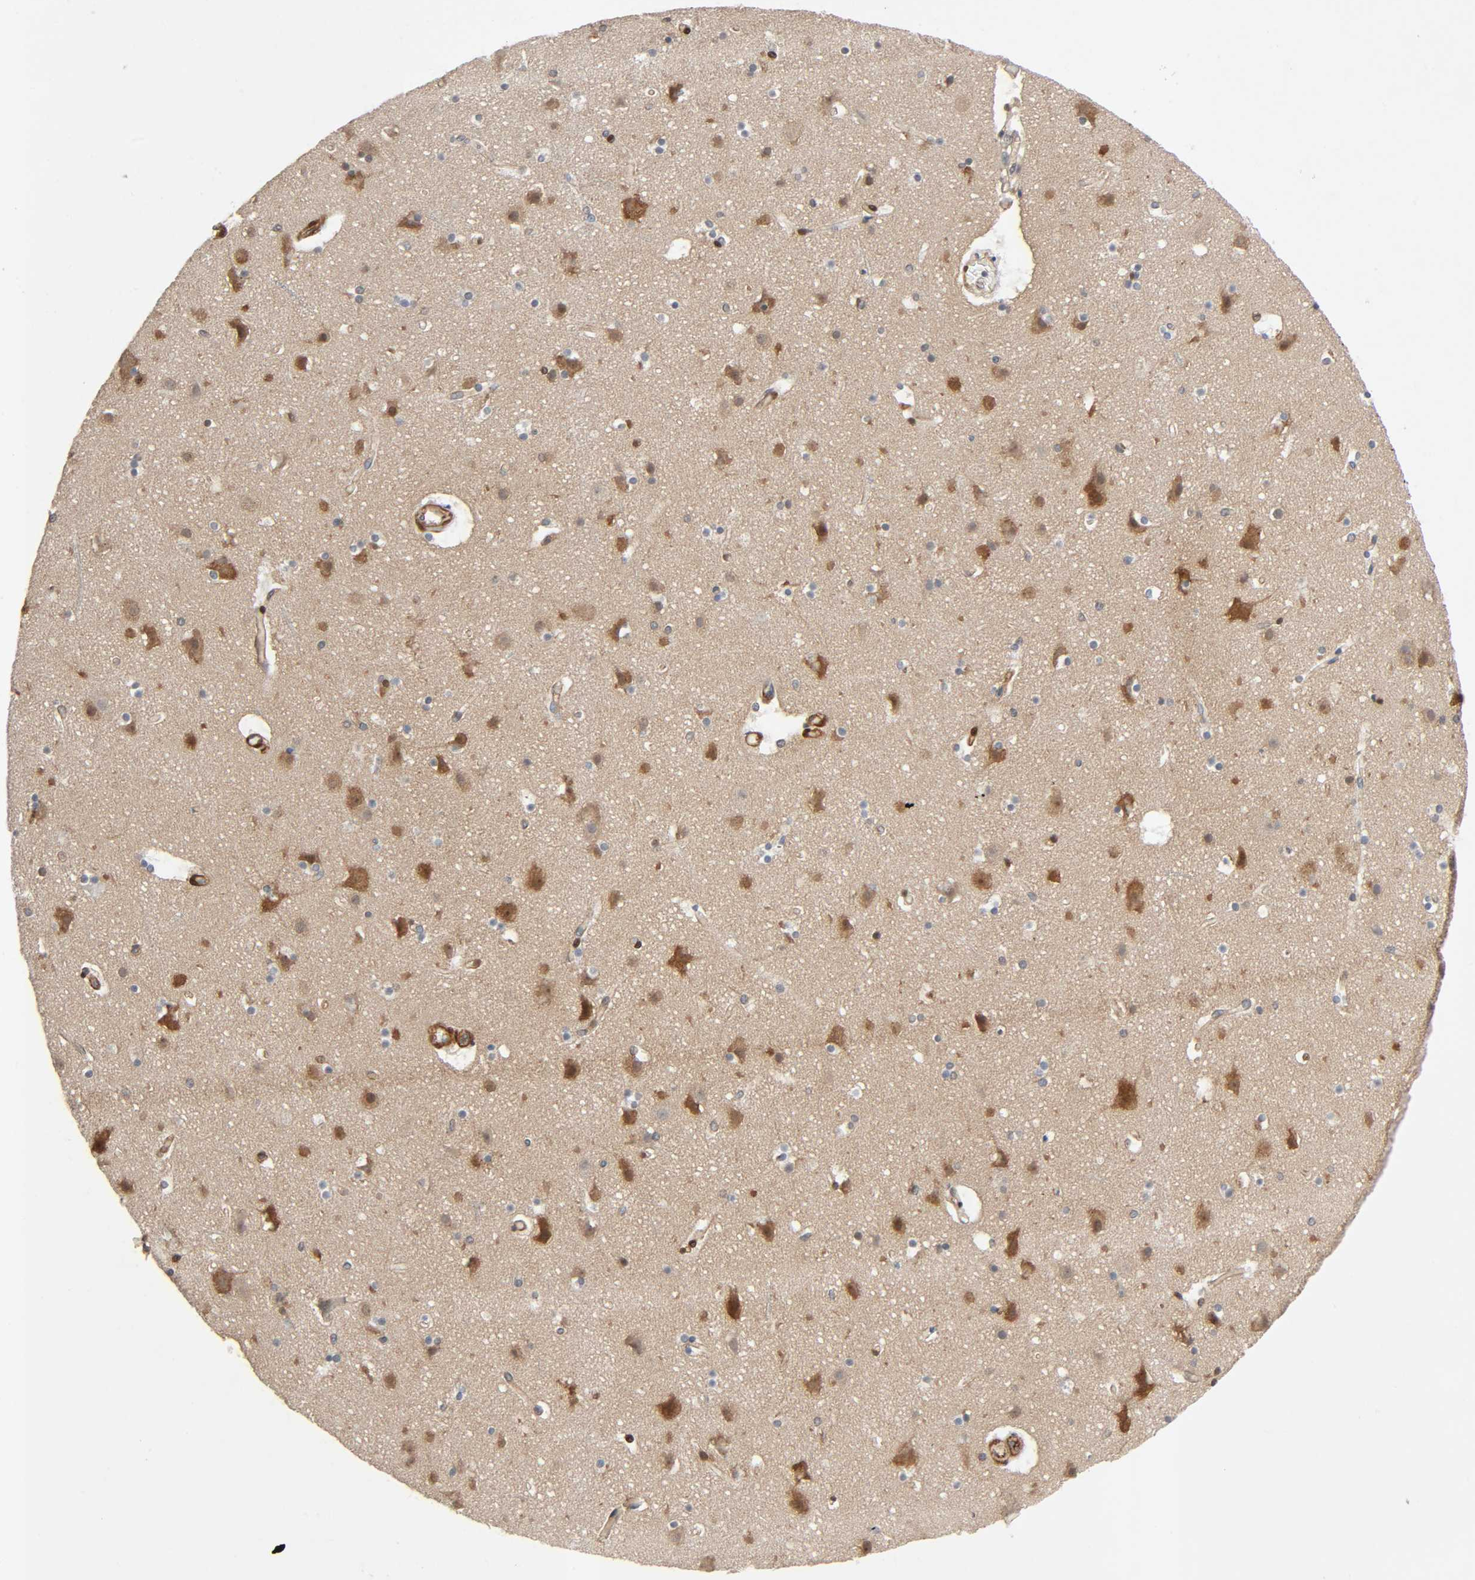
{"staining": {"intensity": "negative", "quantity": "none", "location": "none"}, "tissue": "cerebral cortex", "cell_type": "Endothelial cells", "image_type": "normal", "snomed": [{"axis": "morphology", "description": "Normal tissue, NOS"}, {"axis": "topography", "description": "Cerebral cortex"}], "caption": "The image displays no staining of endothelial cells in normal cerebral cortex. The staining is performed using DAB (3,3'-diaminobenzidine) brown chromogen with nuclei counter-stained in using hematoxylin.", "gene": "PTK2", "patient": {"sex": "male", "age": 45}}